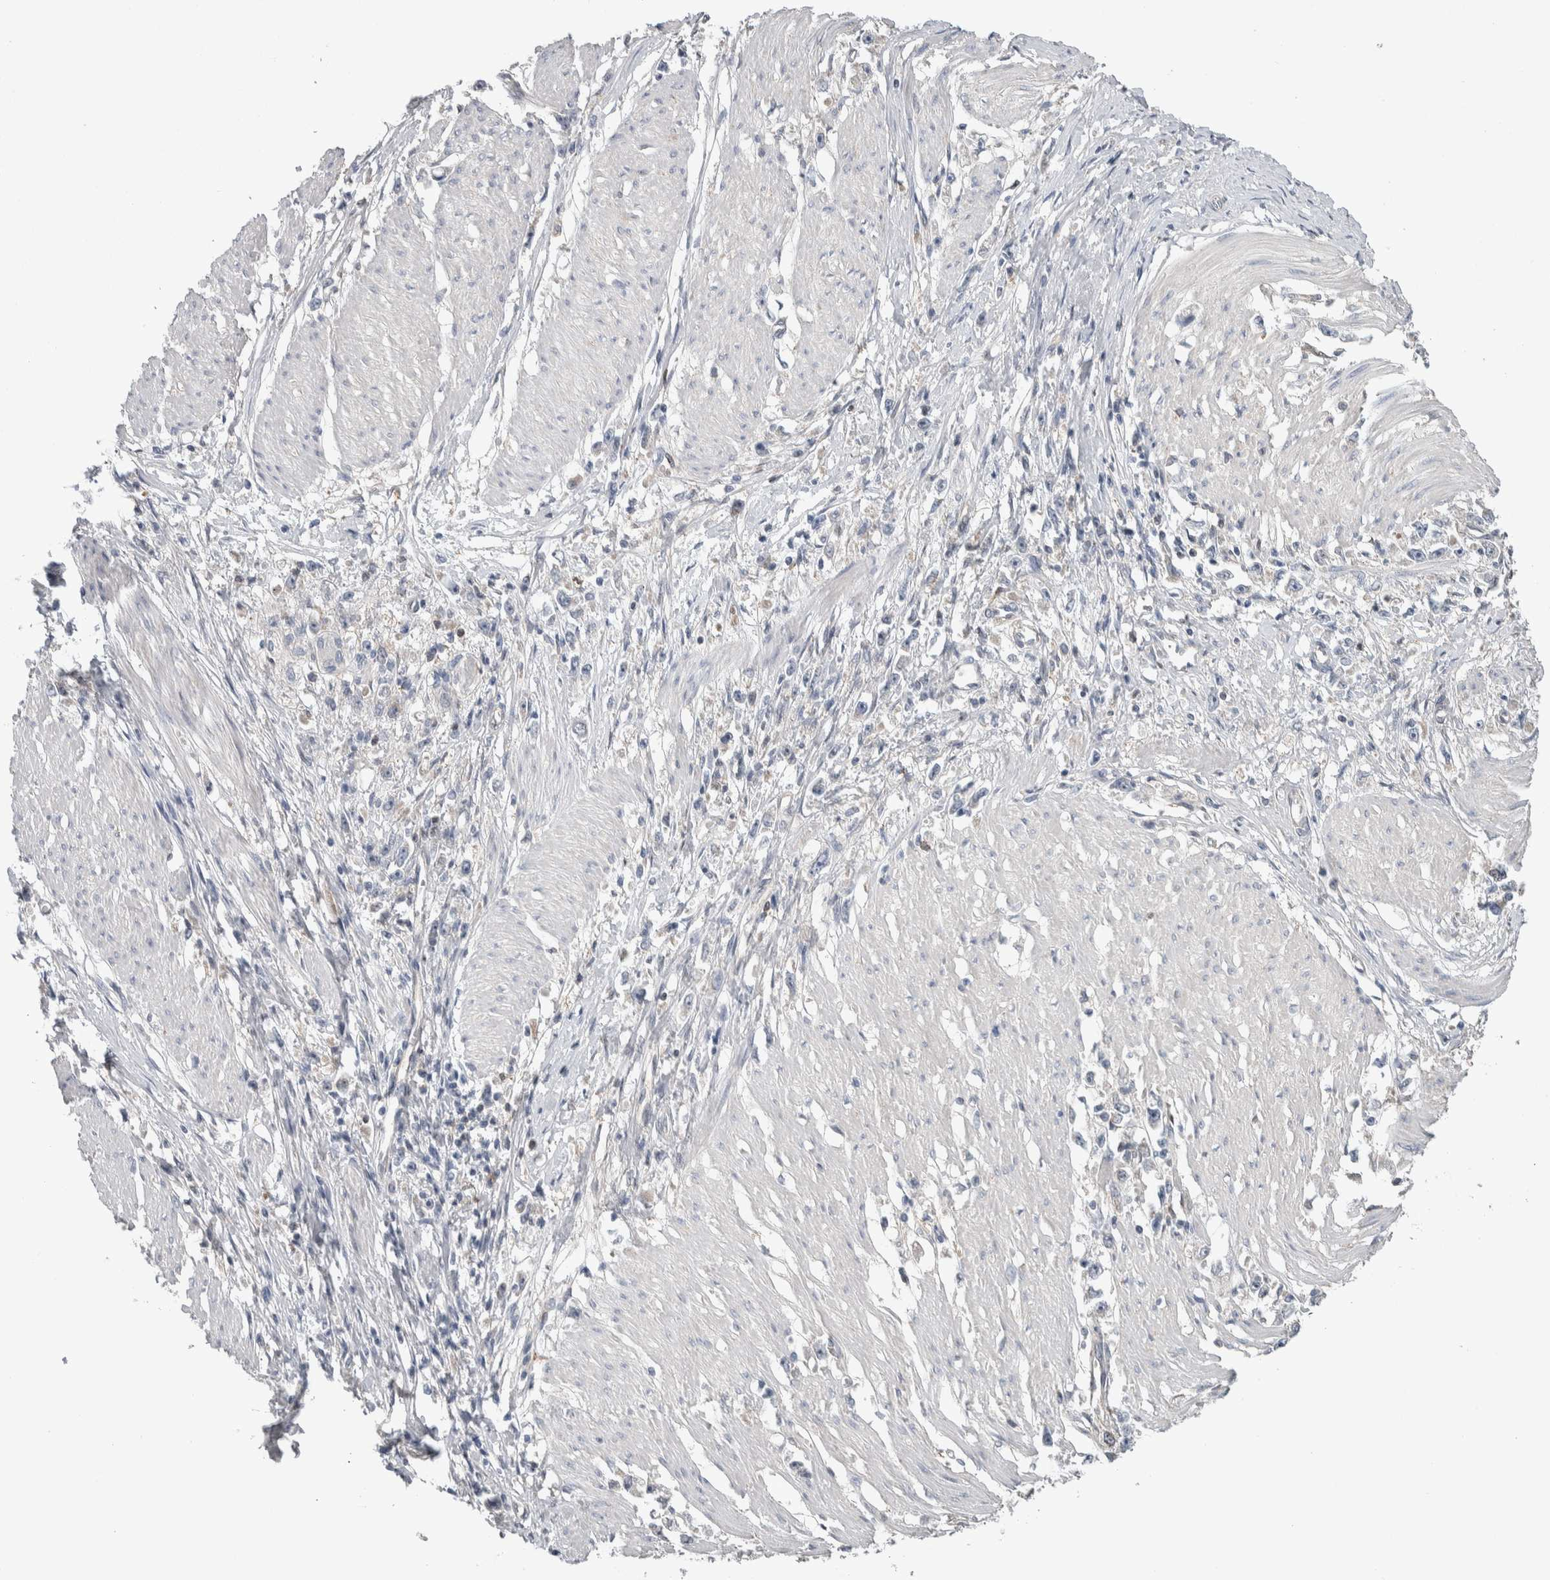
{"staining": {"intensity": "negative", "quantity": "none", "location": "none"}, "tissue": "stomach cancer", "cell_type": "Tumor cells", "image_type": "cancer", "snomed": [{"axis": "morphology", "description": "Adenocarcinoma, NOS"}, {"axis": "topography", "description": "Stomach"}], "caption": "Immunohistochemistry micrograph of stomach cancer (adenocarcinoma) stained for a protein (brown), which reveals no positivity in tumor cells.", "gene": "TAX1BP1", "patient": {"sex": "female", "age": 59}}